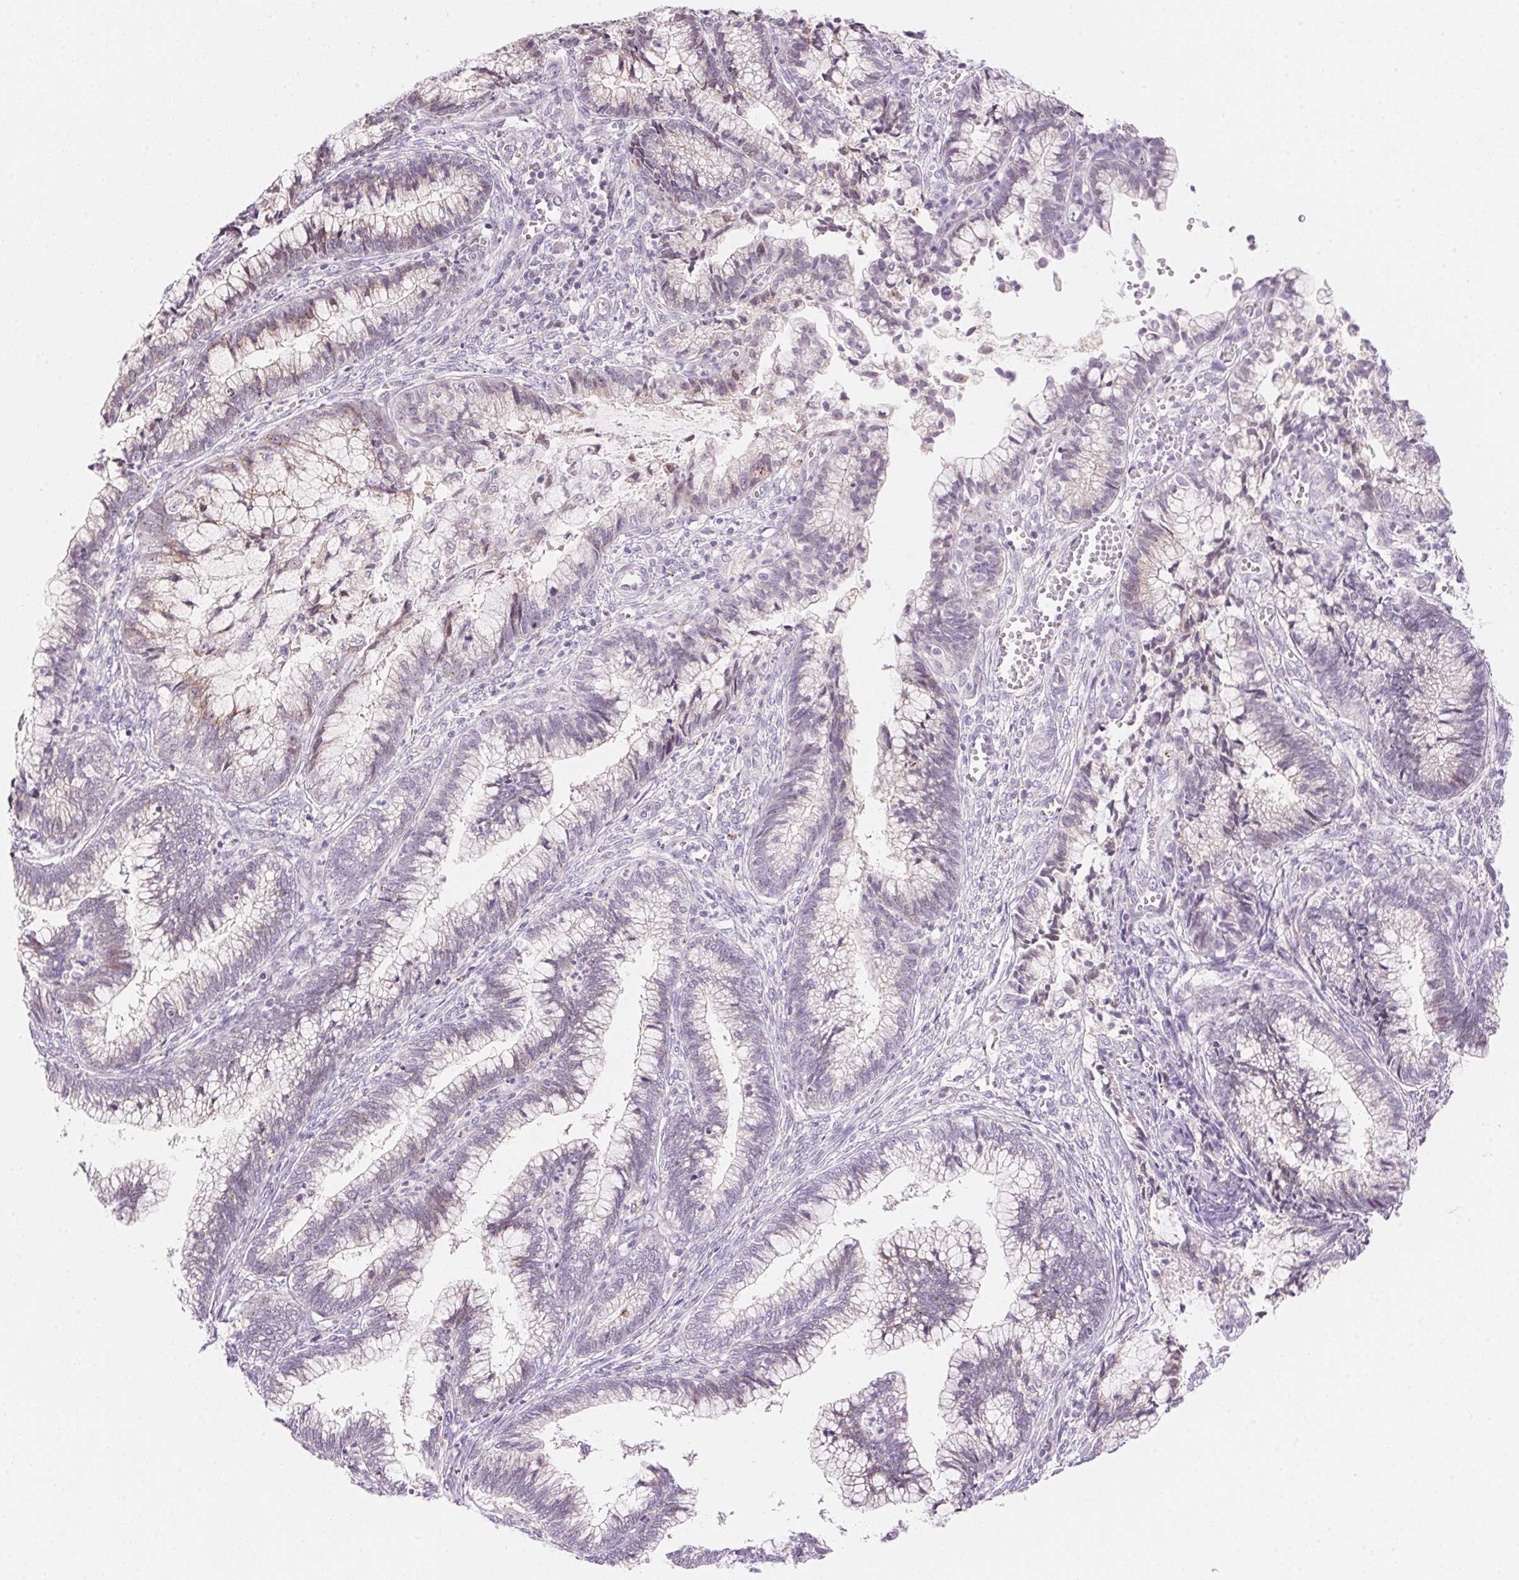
{"staining": {"intensity": "weak", "quantity": "<25%", "location": "cytoplasmic/membranous"}, "tissue": "cervical cancer", "cell_type": "Tumor cells", "image_type": "cancer", "snomed": [{"axis": "morphology", "description": "Adenocarcinoma, NOS"}, {"axis": "topography", "description": "Cervix"}], "caption": "Immunohistochemical staining of cervical cancer exhibits no significant positivity in tumor cells.", "gene": "TEKT1", "patient": {"sex": "female", "age": 44}}